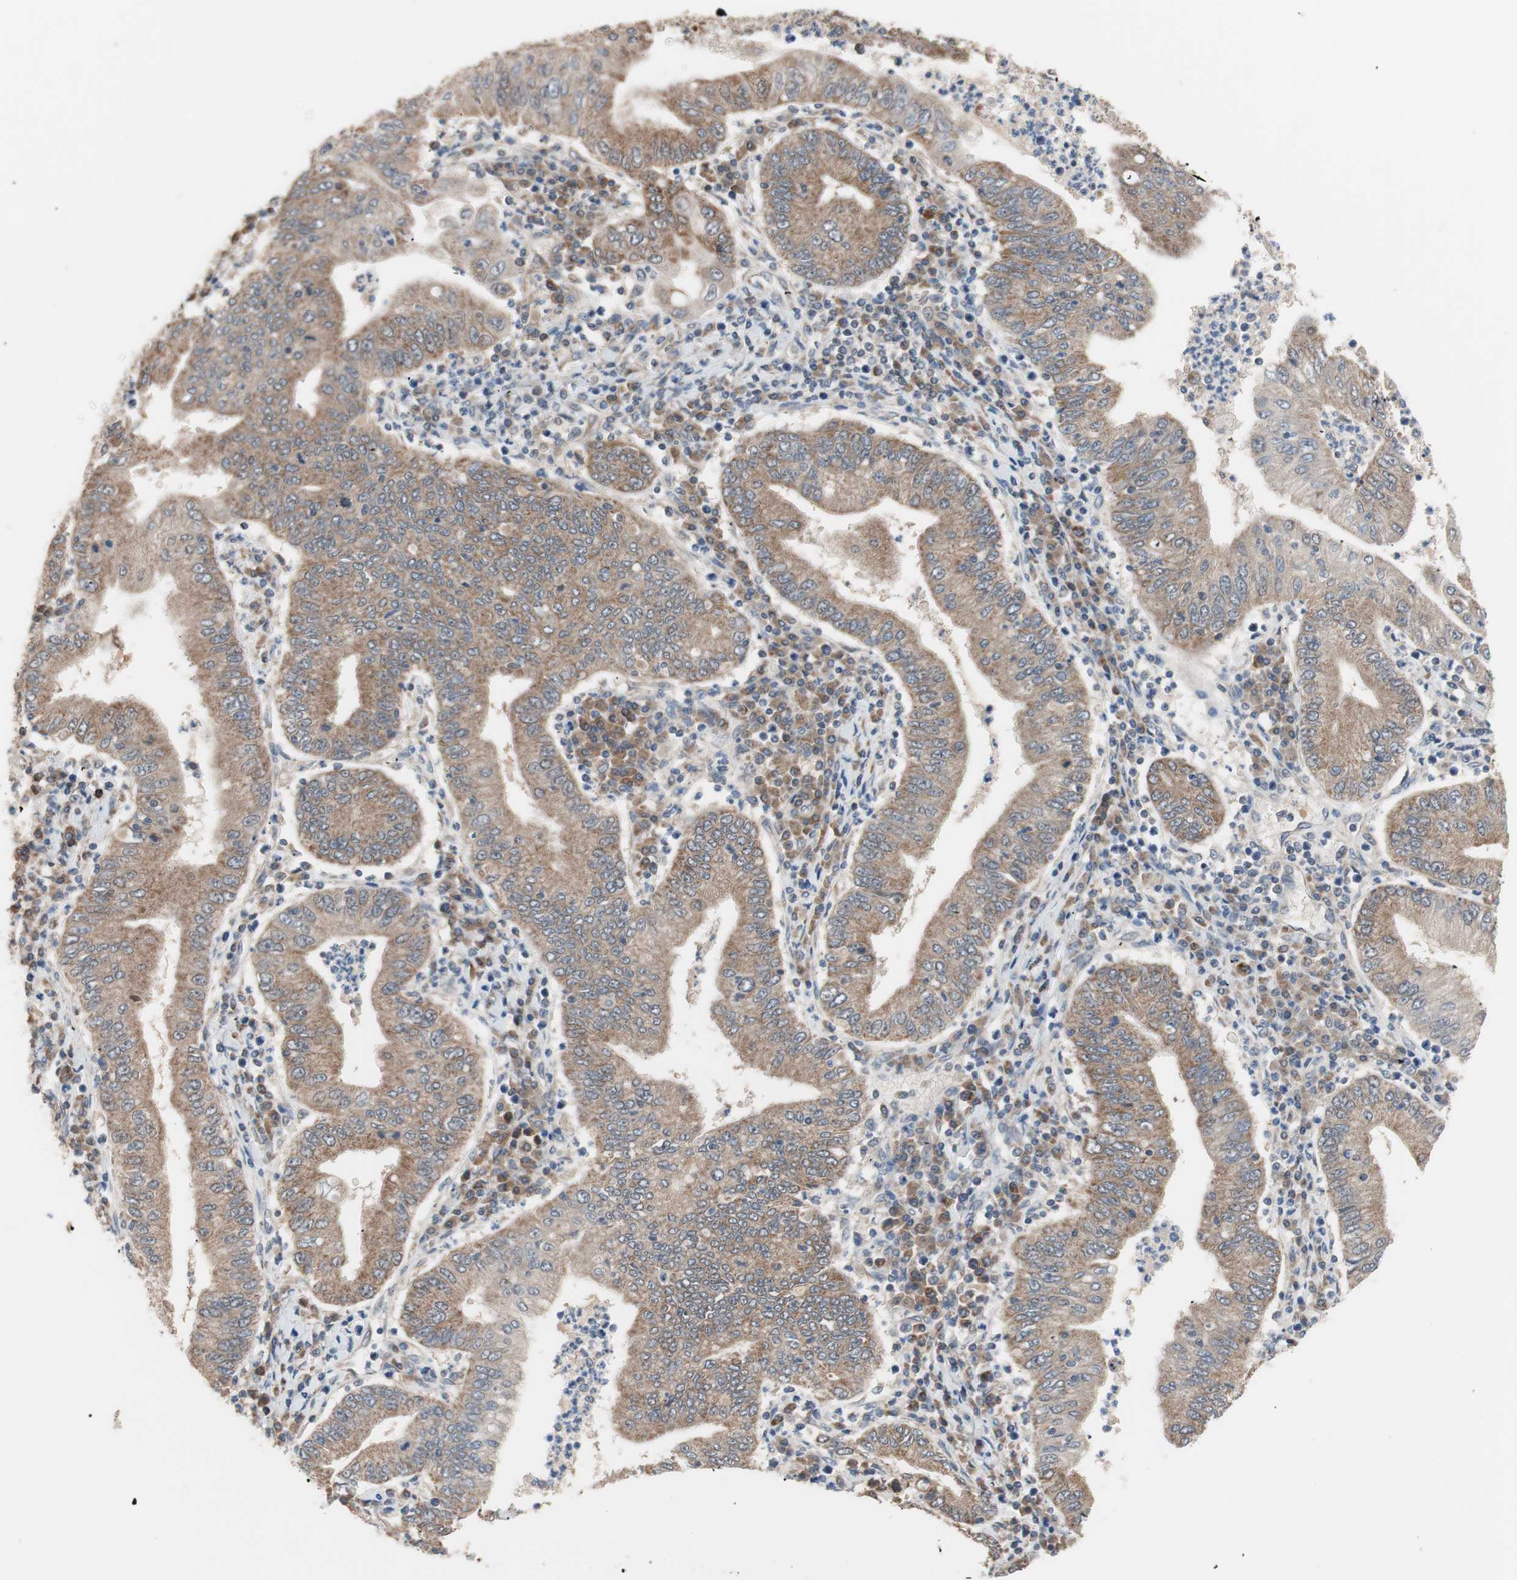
{"staining": {"intensity": "moderate", "quantity": ">75%", "location": "cytoplasmic/membranous"}, "tissue": "stomach cancer", "cell_type": "Tumor cells", "image_type": "cancer", "snomed": [{"axis": "morphology", "description": "Normal tissue, NOS"}, {"axis": "morphology", "description": "Adenocarcinoma, NOS"}, {"axis": "topography", "description": "Esophagus"}, {"axis": "topography", "description": "Stomach, upper"}, {"axis": "topography", "description": "Peripheral nerve tissue"}], "caption": "DAB (3,3'-diaminobenzidine) immunohistochemical staining of human stomach cancer displays moderate cytoplasmic/membranous protein positivity in about >75% of tumor cells.", "gene": "HMBS", "patient": {"sex": "male", "age": 62}}